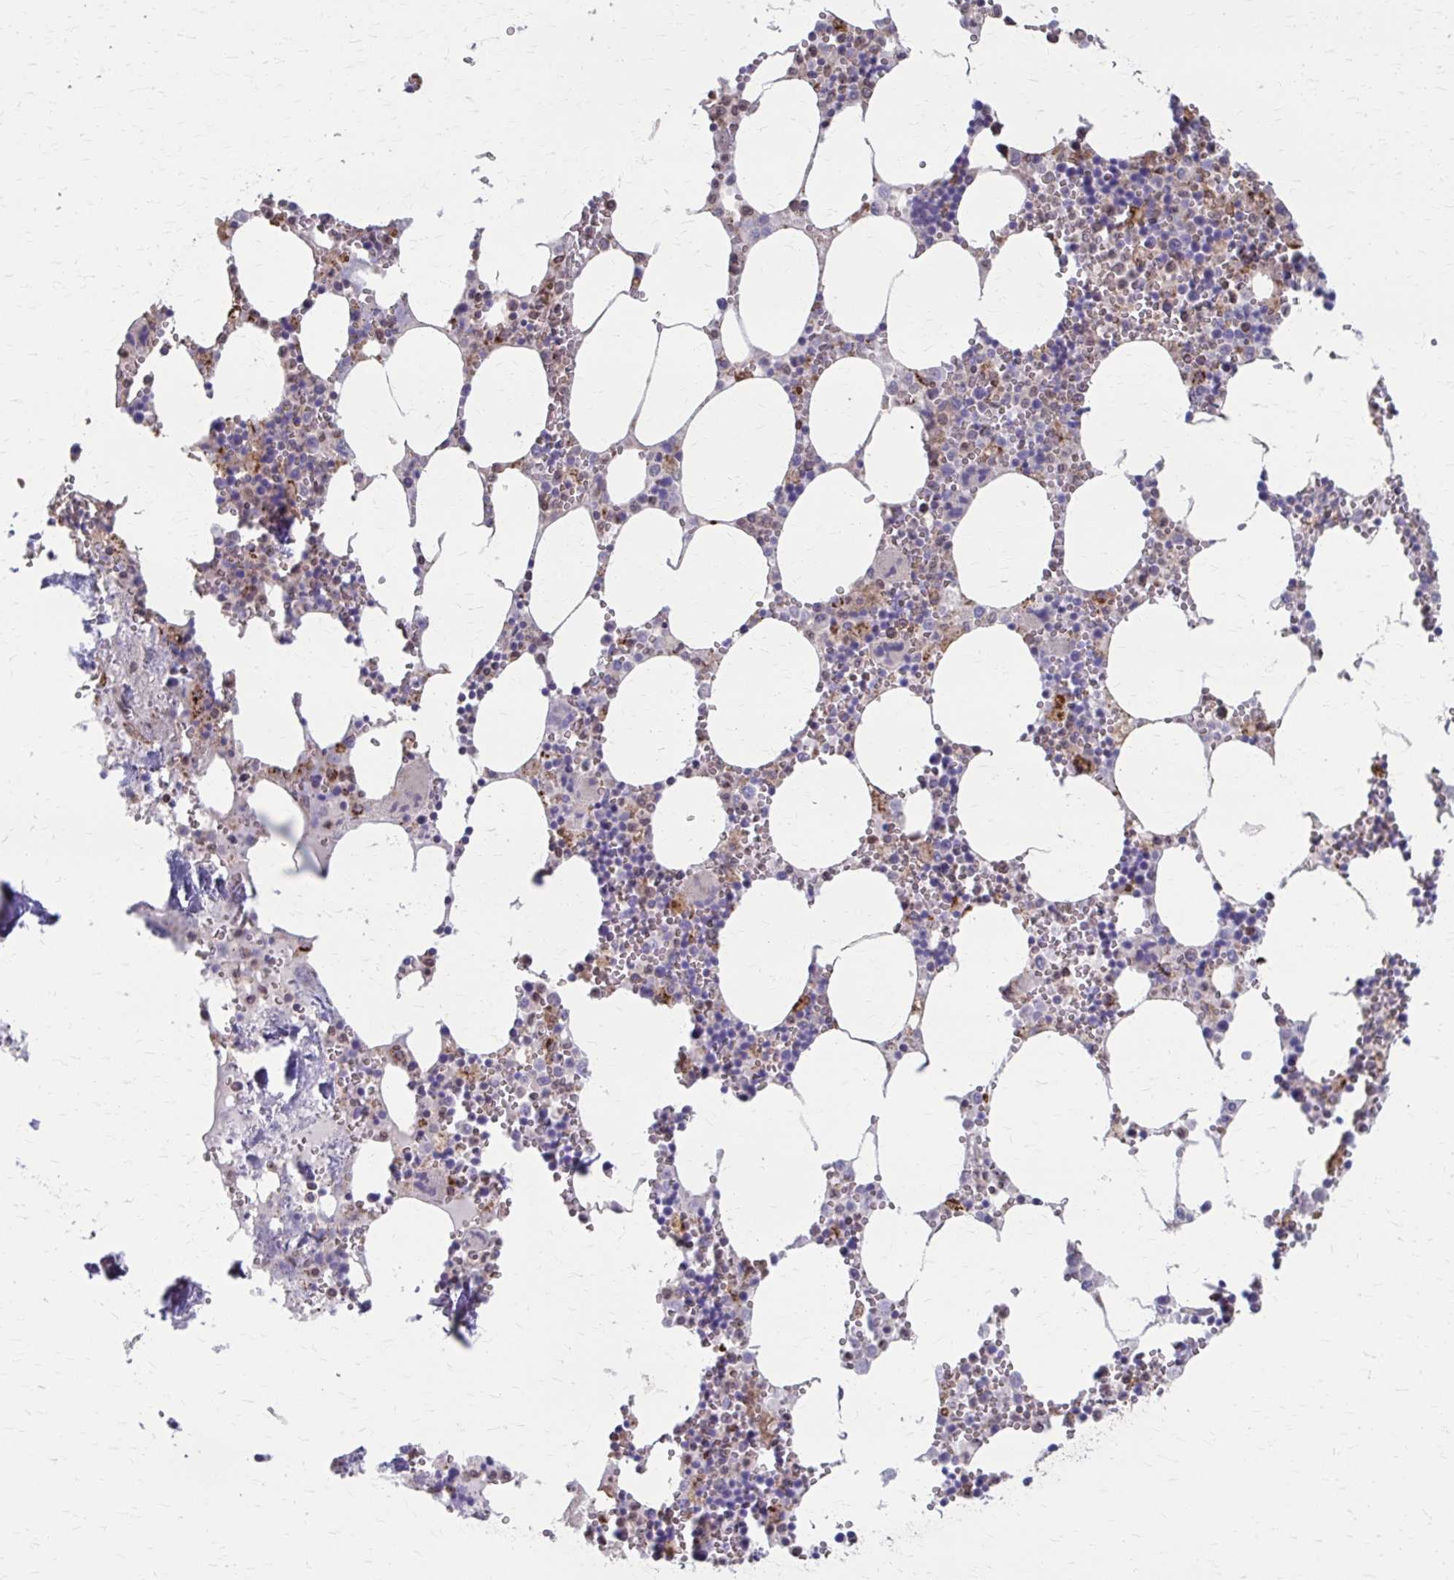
{"staining": {"intensity": "moderate", "quantity": "<25%", "location": "cytoplasmic/membranous"}, "tissue": "bone marrow", "cell_type": "Hematopoietic cells", "image_type": "normal", "snomed": [{"axis": "morphology", "description": "Normal tissue, NOS"}, {"axis": "topography", "description": "Bone marrow"}], "caption": "A brown stain highlights moderate cytoplasmic/membranous positivity of a protein in hematopoietic cells of benign human bone marrow. The staining was performed using DAB (3,3'-diaminobenzidine), with brown indicating positive protein expression. Nuclei are stained blue with hematoxylin.", "gene": "MMP14", "patient": {"sex": "male", "age": 54}}